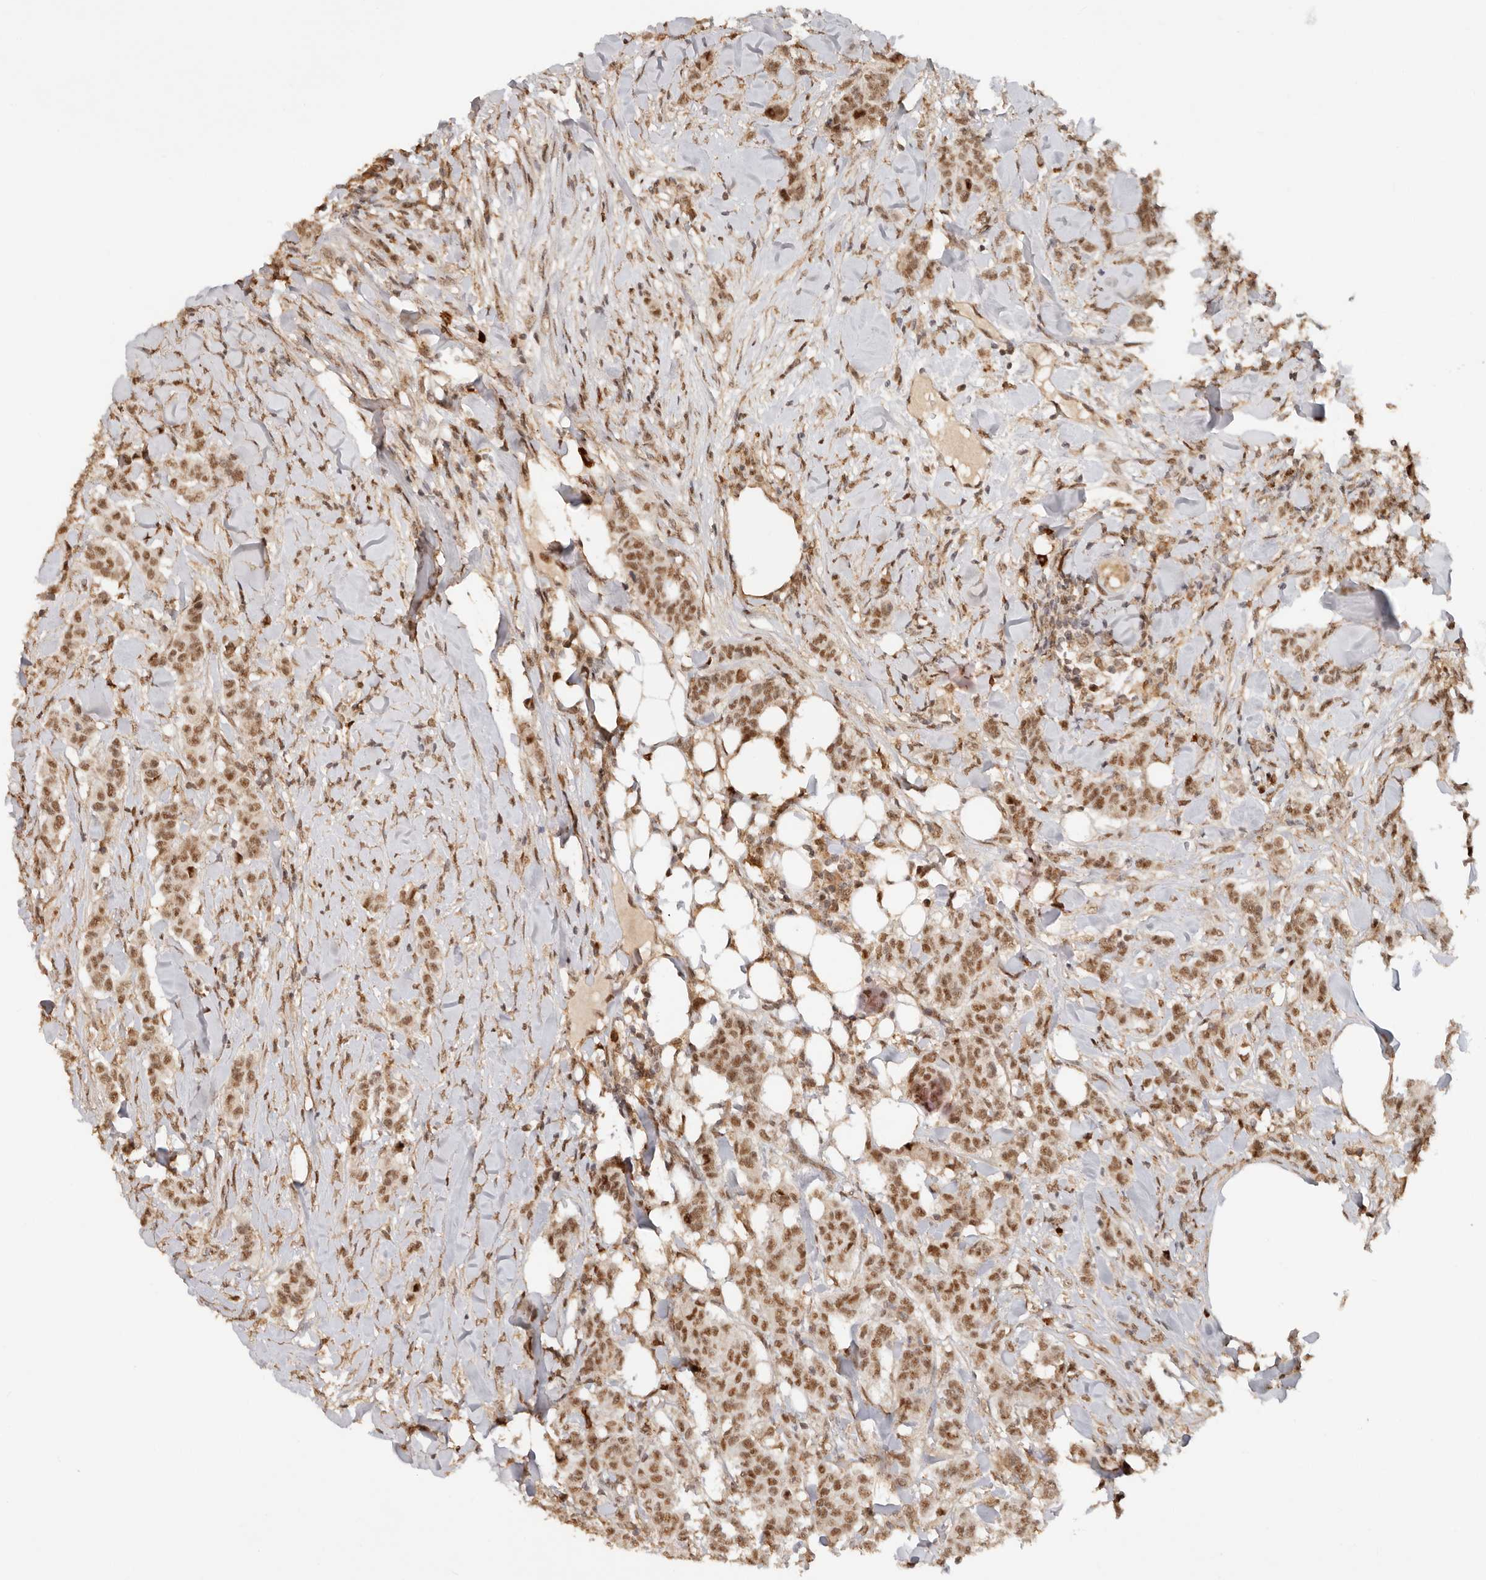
{"staining": {"intensity": "moderate", "quantity": ">75%", "location": "nuclear"}, "tissue": "breast cancer", "cell_type": "Tumor cells", "image_type": "cancer", "snomed": [{"axis": "morphology", "description": "Duct carcinoma"}, {"axis": "topography", "description": "Breast"}], "caption": "Breast cancer (intraductal carcinoma) tissue reveals moderate nuclear expression in about >75% of tumor cells, visualized by immunohistochemistry. The protein is shown in brown color, while the nuclei are stained blue.", "gene": "NPAS2", "patient": {"sex": "female", "age": 40}}